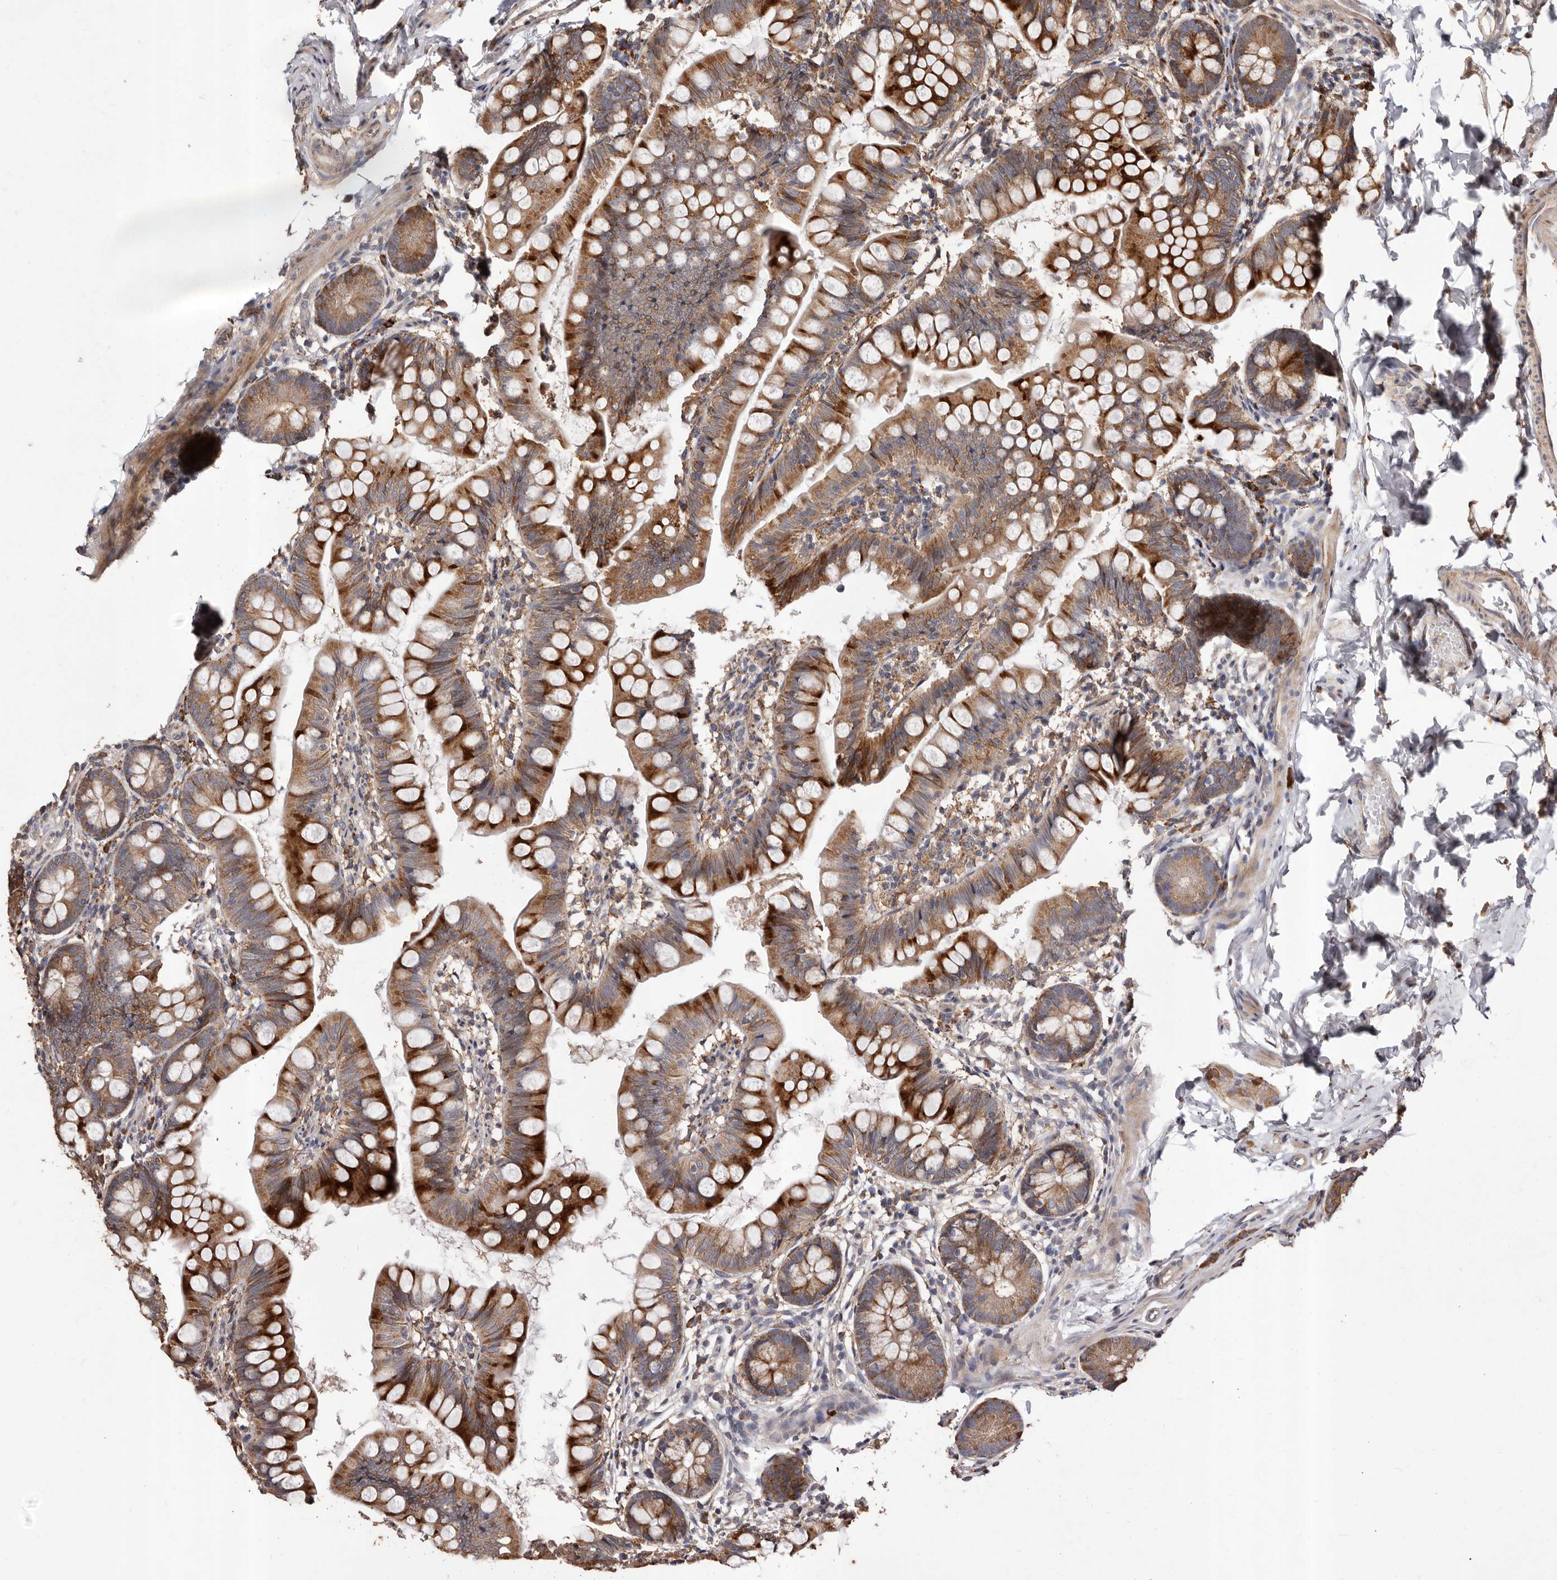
{"staining": {"intensity": "strong", "quantity": ">75%", "location": "cytoplasmic/membranous"}, "tissue": "small intestine", "cell_type": "Glandular cells", "image_type": "normal", "snomed": [{"axis": "morphology", "description": "Normal tissue, NOS"}, {"axis": "topography", "description": "Small intestine"}], "caption": "There is high levels of strong cytoplasmic/membranous expression in glandular cells of unremarkable small intestine, as demonstrated by immunohistochemical staining (brown color).", "gene": "STEAP2", "patient": {"sex": "male", "age": 7}}